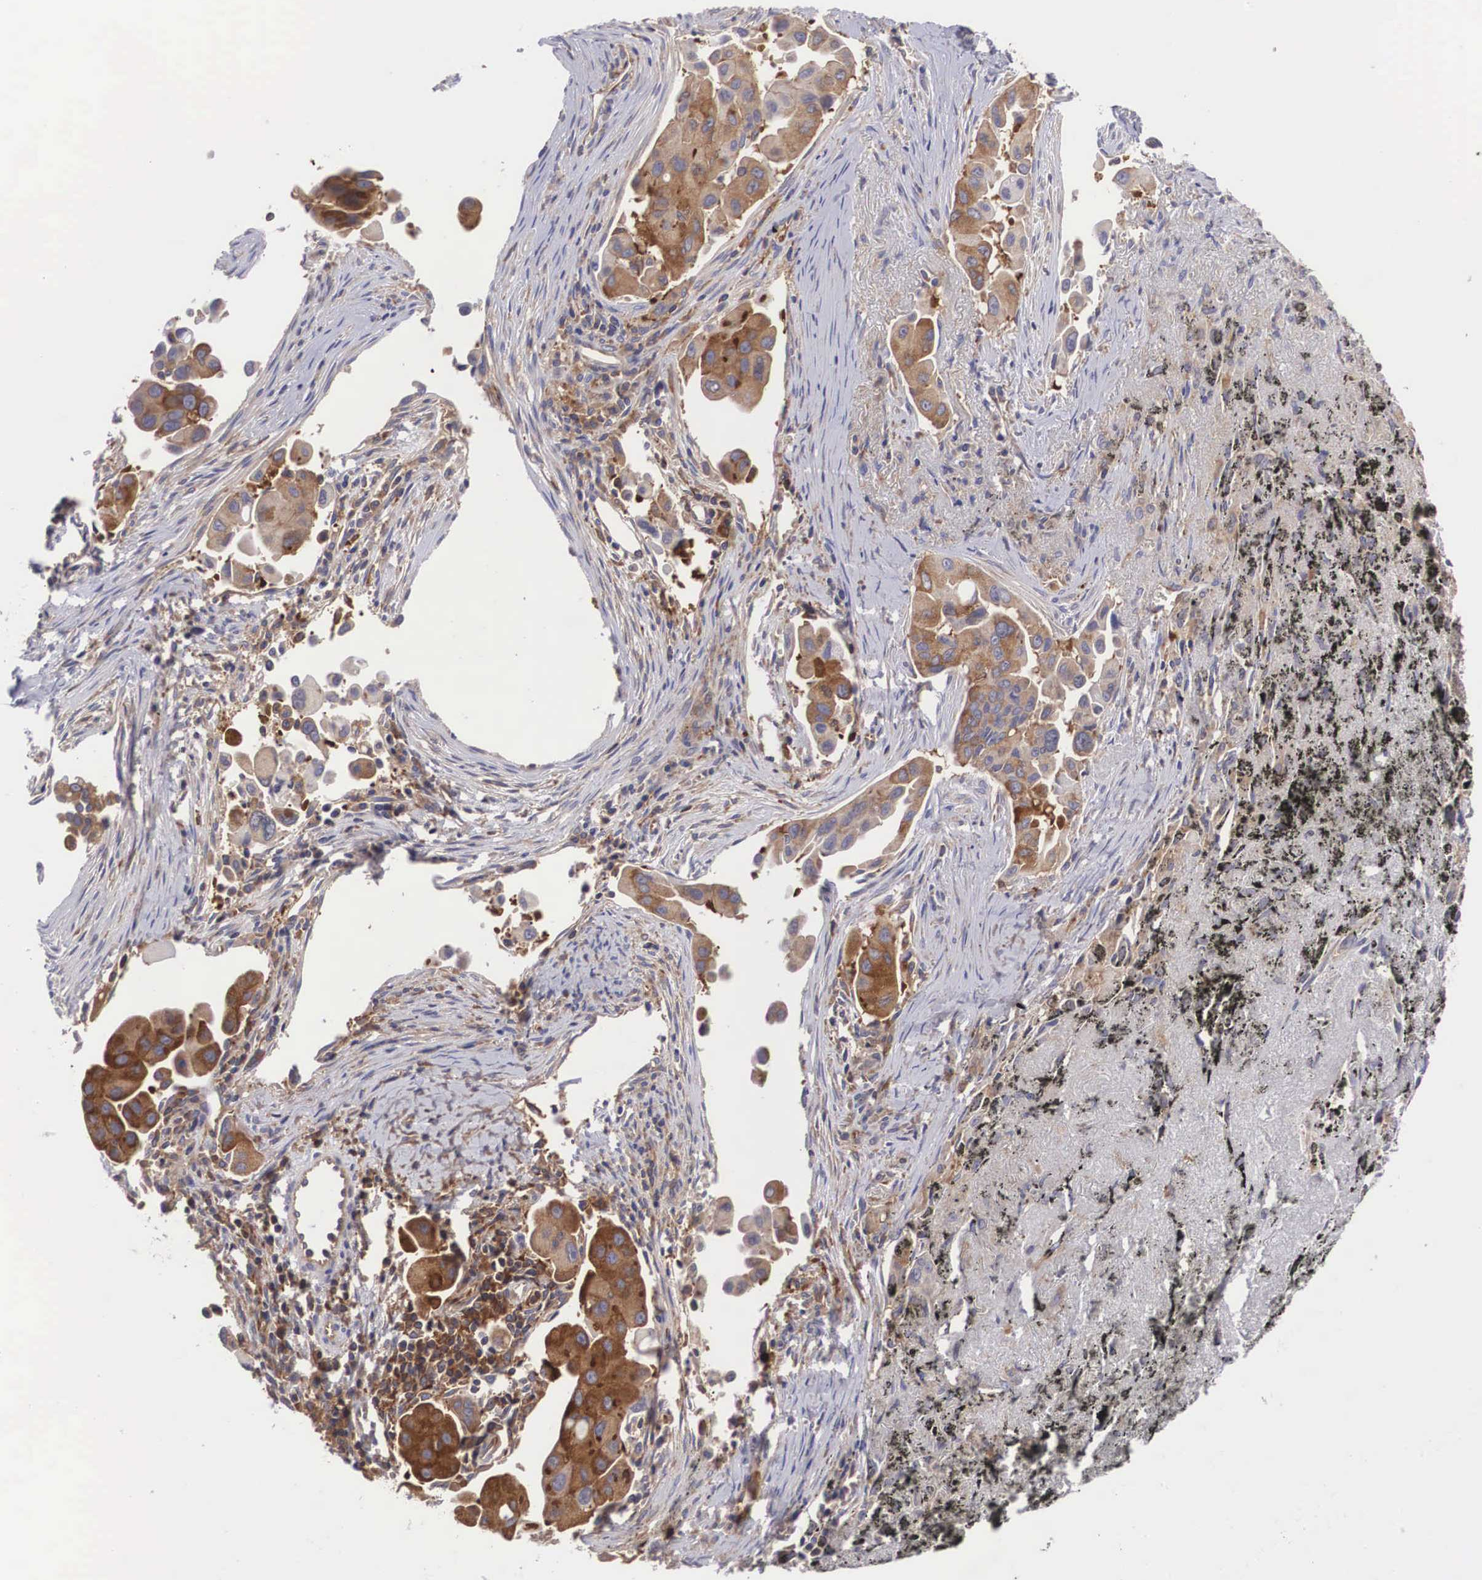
{"staining": {"intensity": "moderate", "quantity": ">75%", "location": "cytoplasmic/membranous"}, "tissue": "lung cancer", "cell_type": "Tumor cells", "image_type": "cancer", "snomed": [{"axis": "morphology", "description": "Adenocarcinoma, NOS"}, {"axis": "topography", "description": "Lung"}], "caption": "Immunohistochemical staining of lung adenocarcinoma exhibits moderate cytoplasmic/membranous protein expression in about >75% of tumor cells. (brown staining indicates protein expression, while blue staining denotes nuclei).", "gene": "GRIPAP1", "patient": {"sex": "male", "age": 68}}